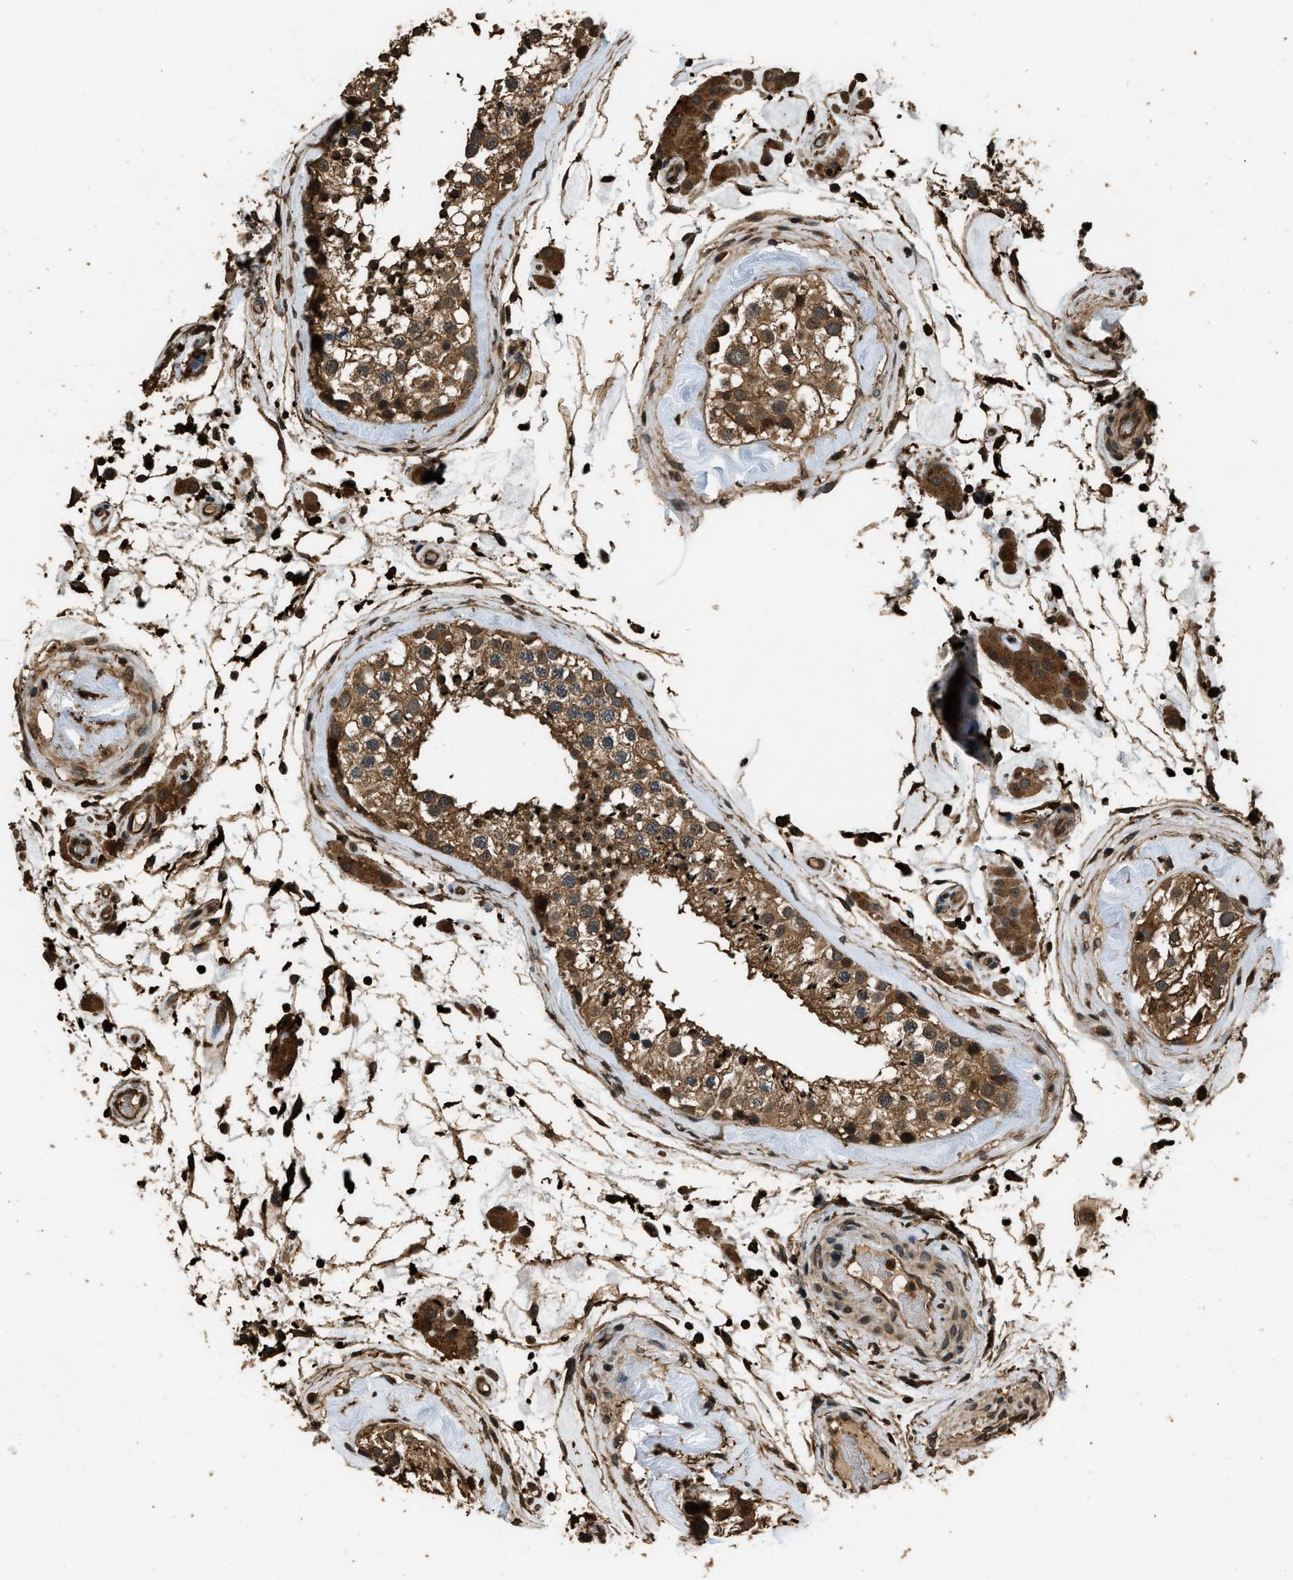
{"staining": {"intensity": "moderate", "quantity": ">75%", "location": "cytoplasmic/membranous,nuclear"}, "tissue": "testis", "cell_type": "Cells in seminiferous ducts", "image_type": "normal", "snomed": [{"axis": "morphology", "description": "Normal tissue, NOS"}, {"axis": "topography", "description": "Testis"}], "caption": "IHC micrograph of unremarkable testis: testis stained using immunohistochemistry demonstrates medium levels of moderate protein expression localized specifically in the cytoplasmic/membranous,nuclear of cells in seminiferous ducts, appearing as a cytoplasmic/membranous,nuclear brown color.", "gene": "RAP2A", "patient": {"sex": "male", "age": 46}}